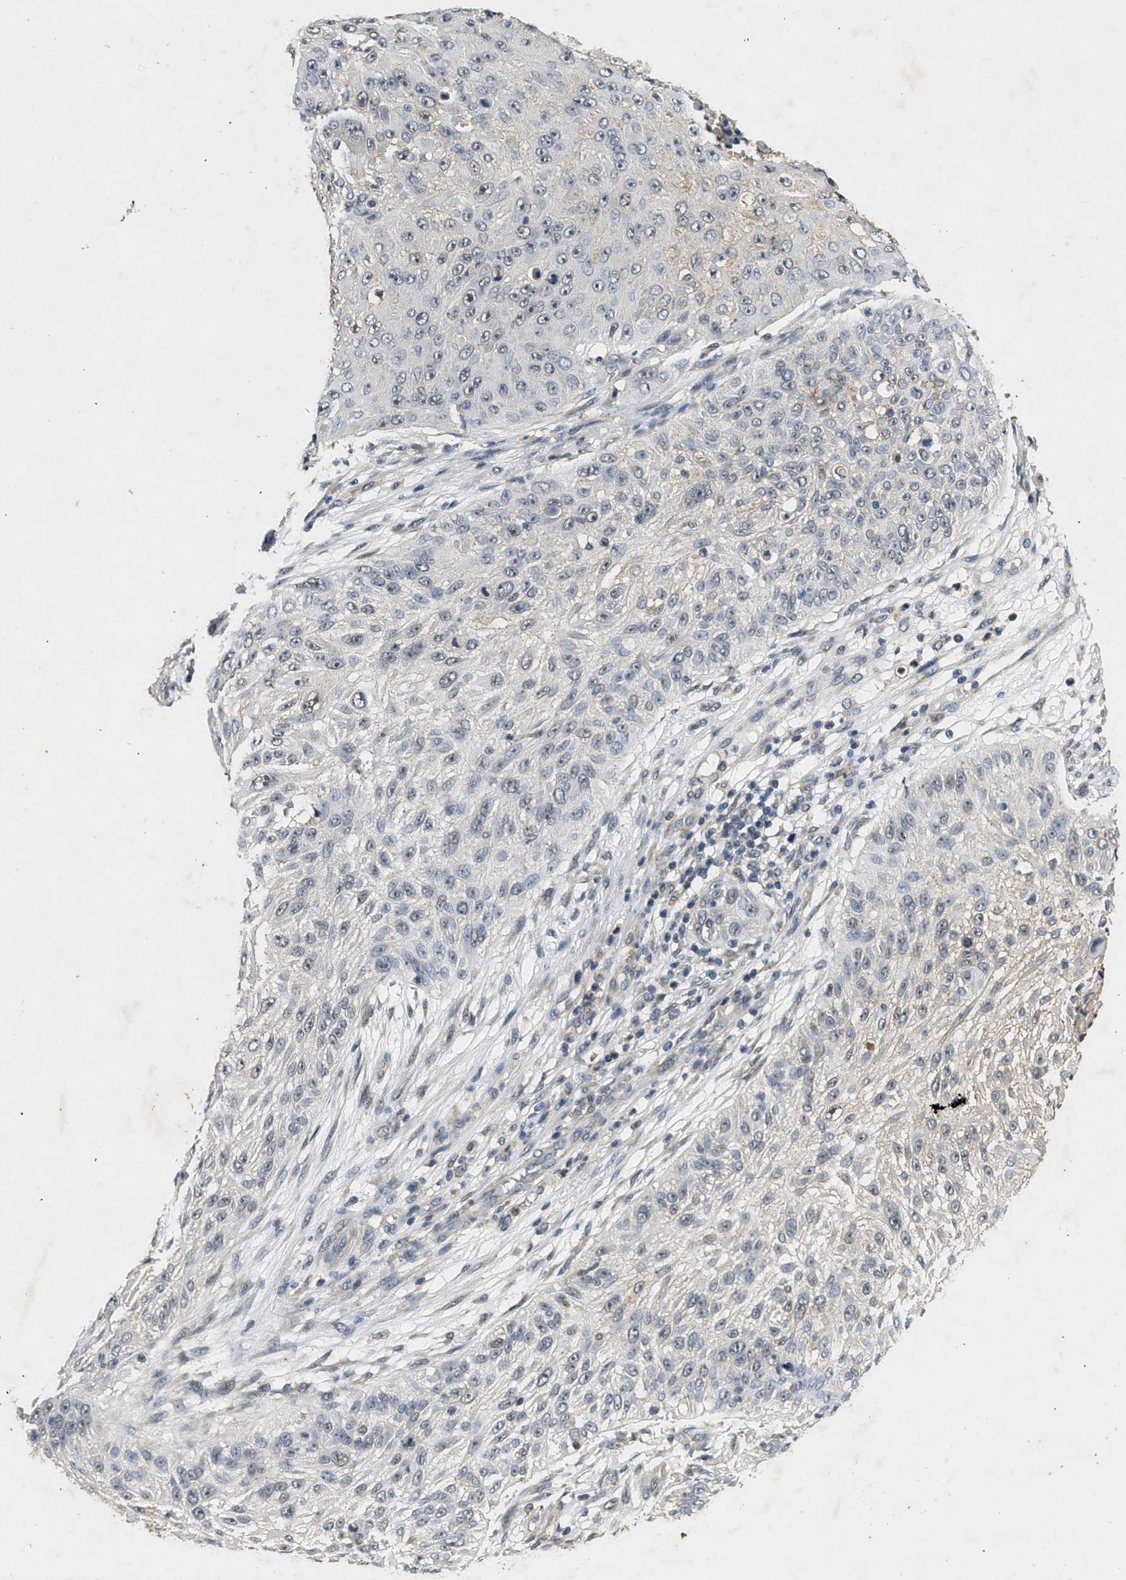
{"staining": {"intensity": "negative", "quantity": "none", "location": "none"}, "tissue": "skin cancer", "cell_type": "Tumor cells", "image_type": "cancer", "snomed": [{"axis": "morphology", "description": "Squamous cell carcinoma, NOS"}, {"axis": "topography", "description": "Skin"}], "caption": "DAB immunohistochemical staining of skin cancer (squamous cell carcinoma) exhibits no significant positivity in tumor cells.", "gene": "PAPOLG", "patient": {"sex": "female", "age": 80}}